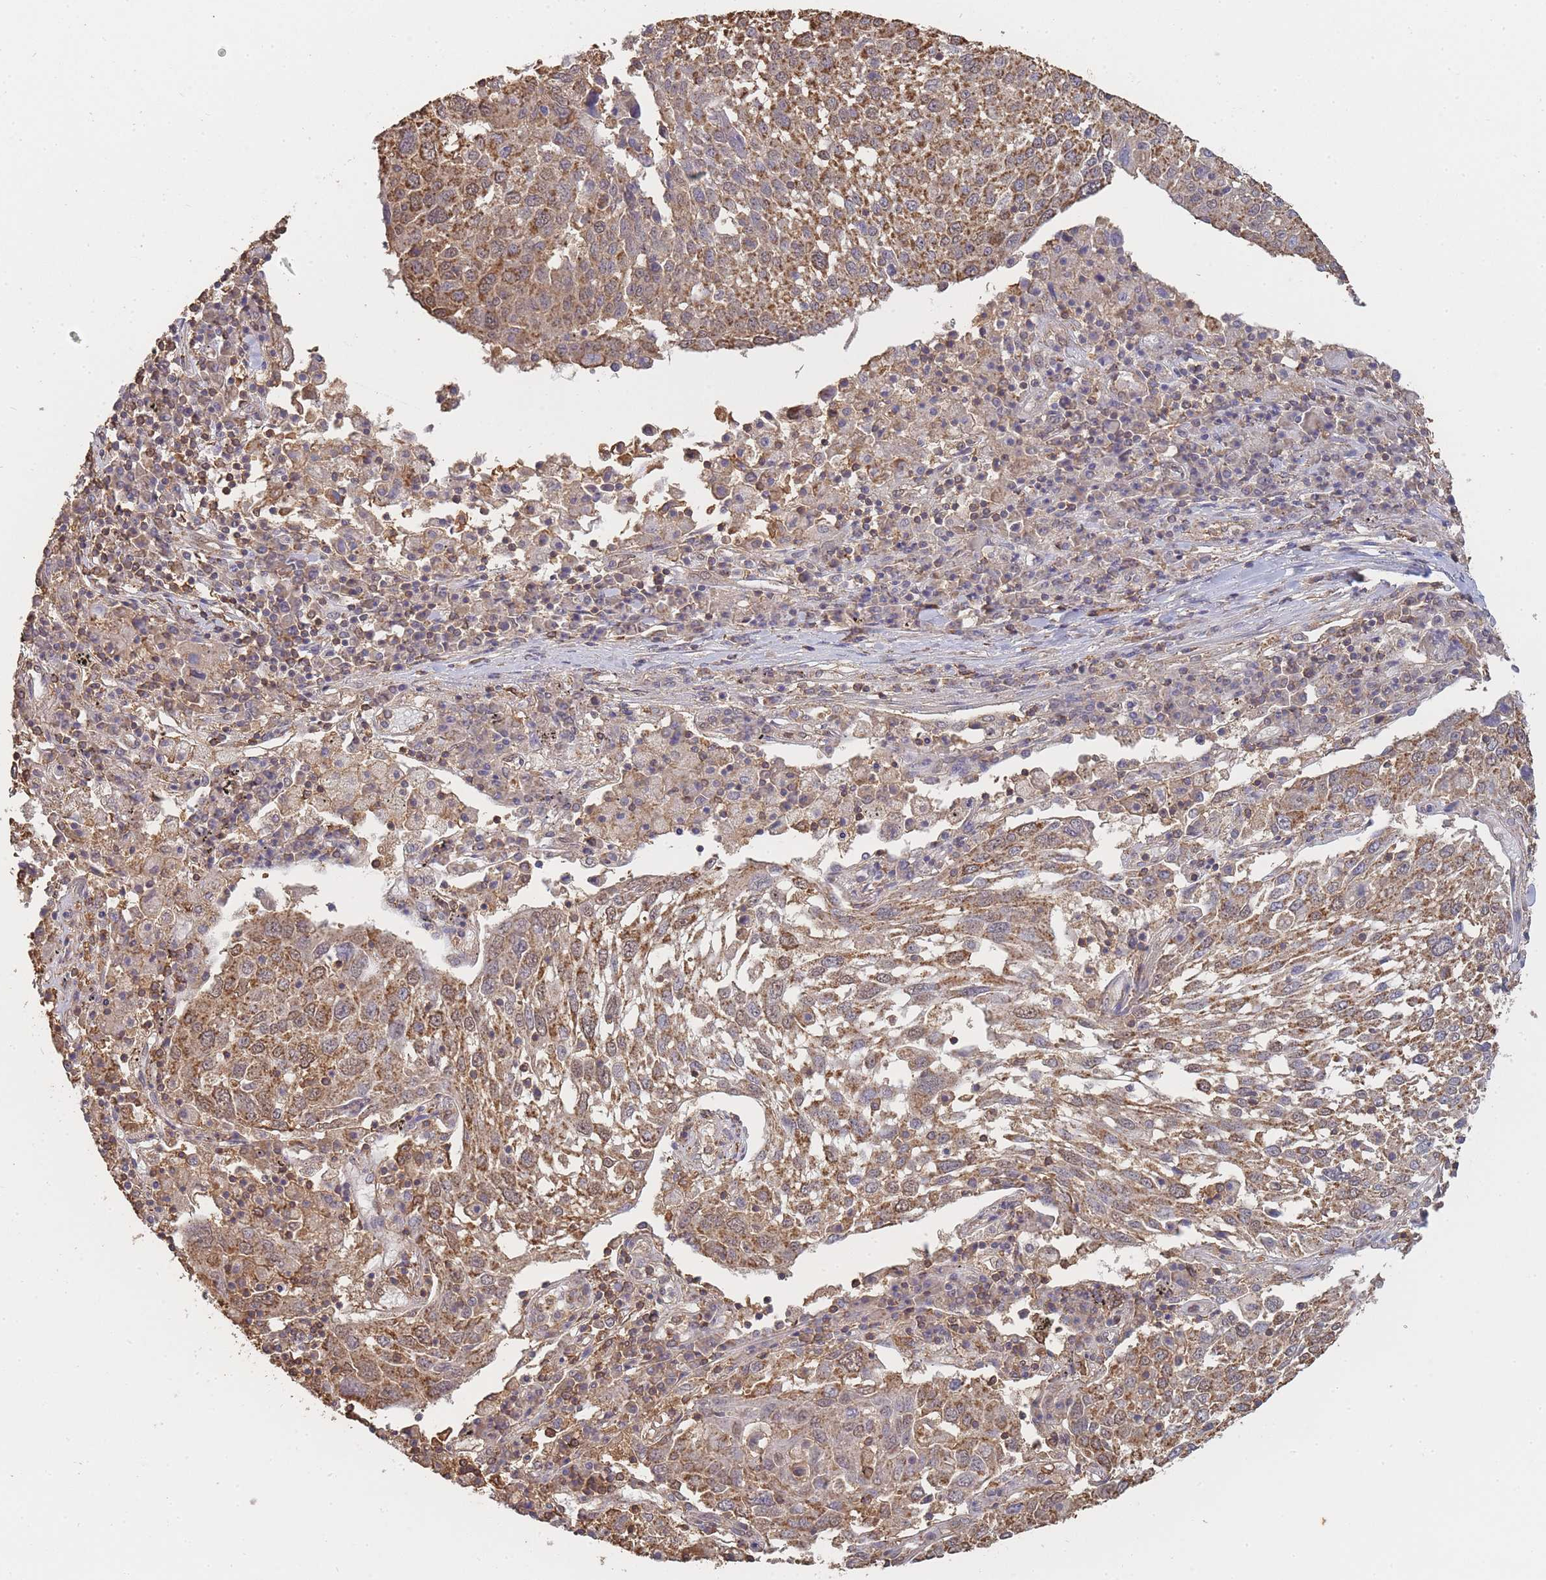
{"staining": {"intensity": "moderate", "quantity": ">75%", "location": "cytoplasmic/membranous"}, "tissue": "lung cancer", "cell_type": "Tumor cells", "image_type": "cancer", "snomed": [{"axis": "morphology", "description": "Squamous cell carcinoma, NOS"}, {"axis": "topography", "description": "Lung"}], "caption": "Moderate cytoplasmic/membranous positivity is present in about >75% of tumor cells in lung squamous cell carcinoma.", "gene": "METRN", "patient": {"sex": "male", "age": 65}}